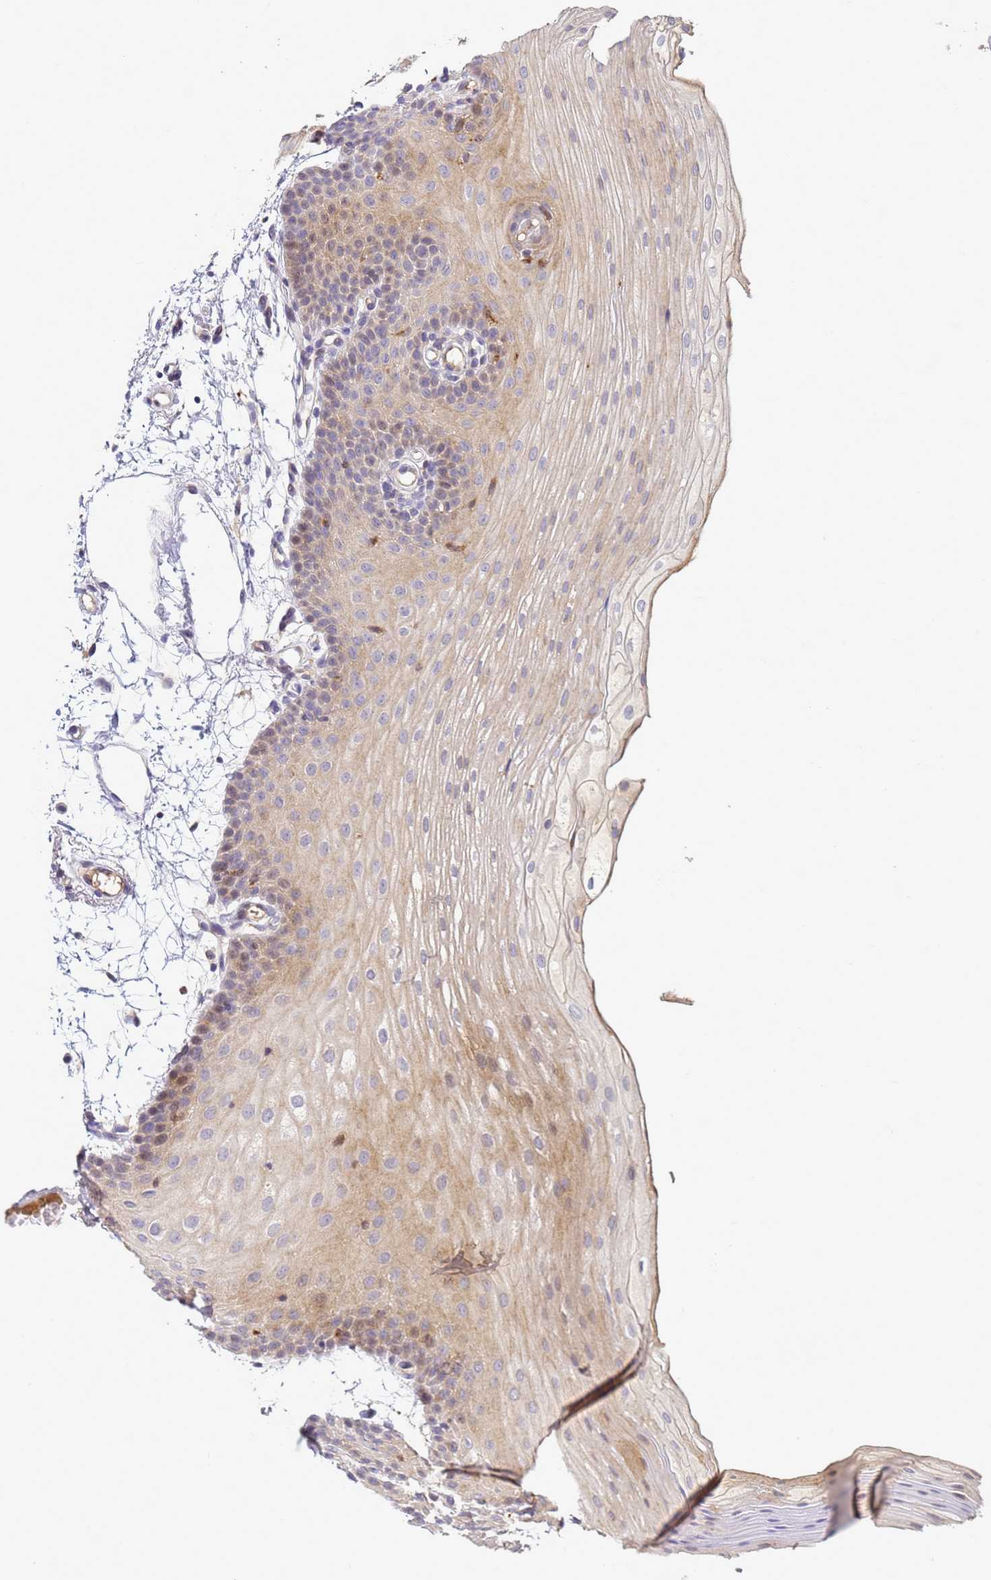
{"staining": {"intensity": "weak", "quantity": "25%-75%", "location": "cytoplasmic/membranous,nuclear"}, "tissue": "oral mucosa", "cell_type": "Squamous epithelial cells", "image_type": "normal", "snomed": [{"axis": "morphology", "description": "Normal tissue, NOS"}, {"axis": "topography", "description": "Oral tissue"}], "caption": "This photomicrograph displays immunohistochemistry (IHC) staining of unremarkable oral mucosa, with low weak cytoplasmic/membranous,nuclear positivity in approximately 25%-75% of squamous epithelial cells.", "gene": "TMEM74B", "patient": {"sex": "male", "age": 68}}